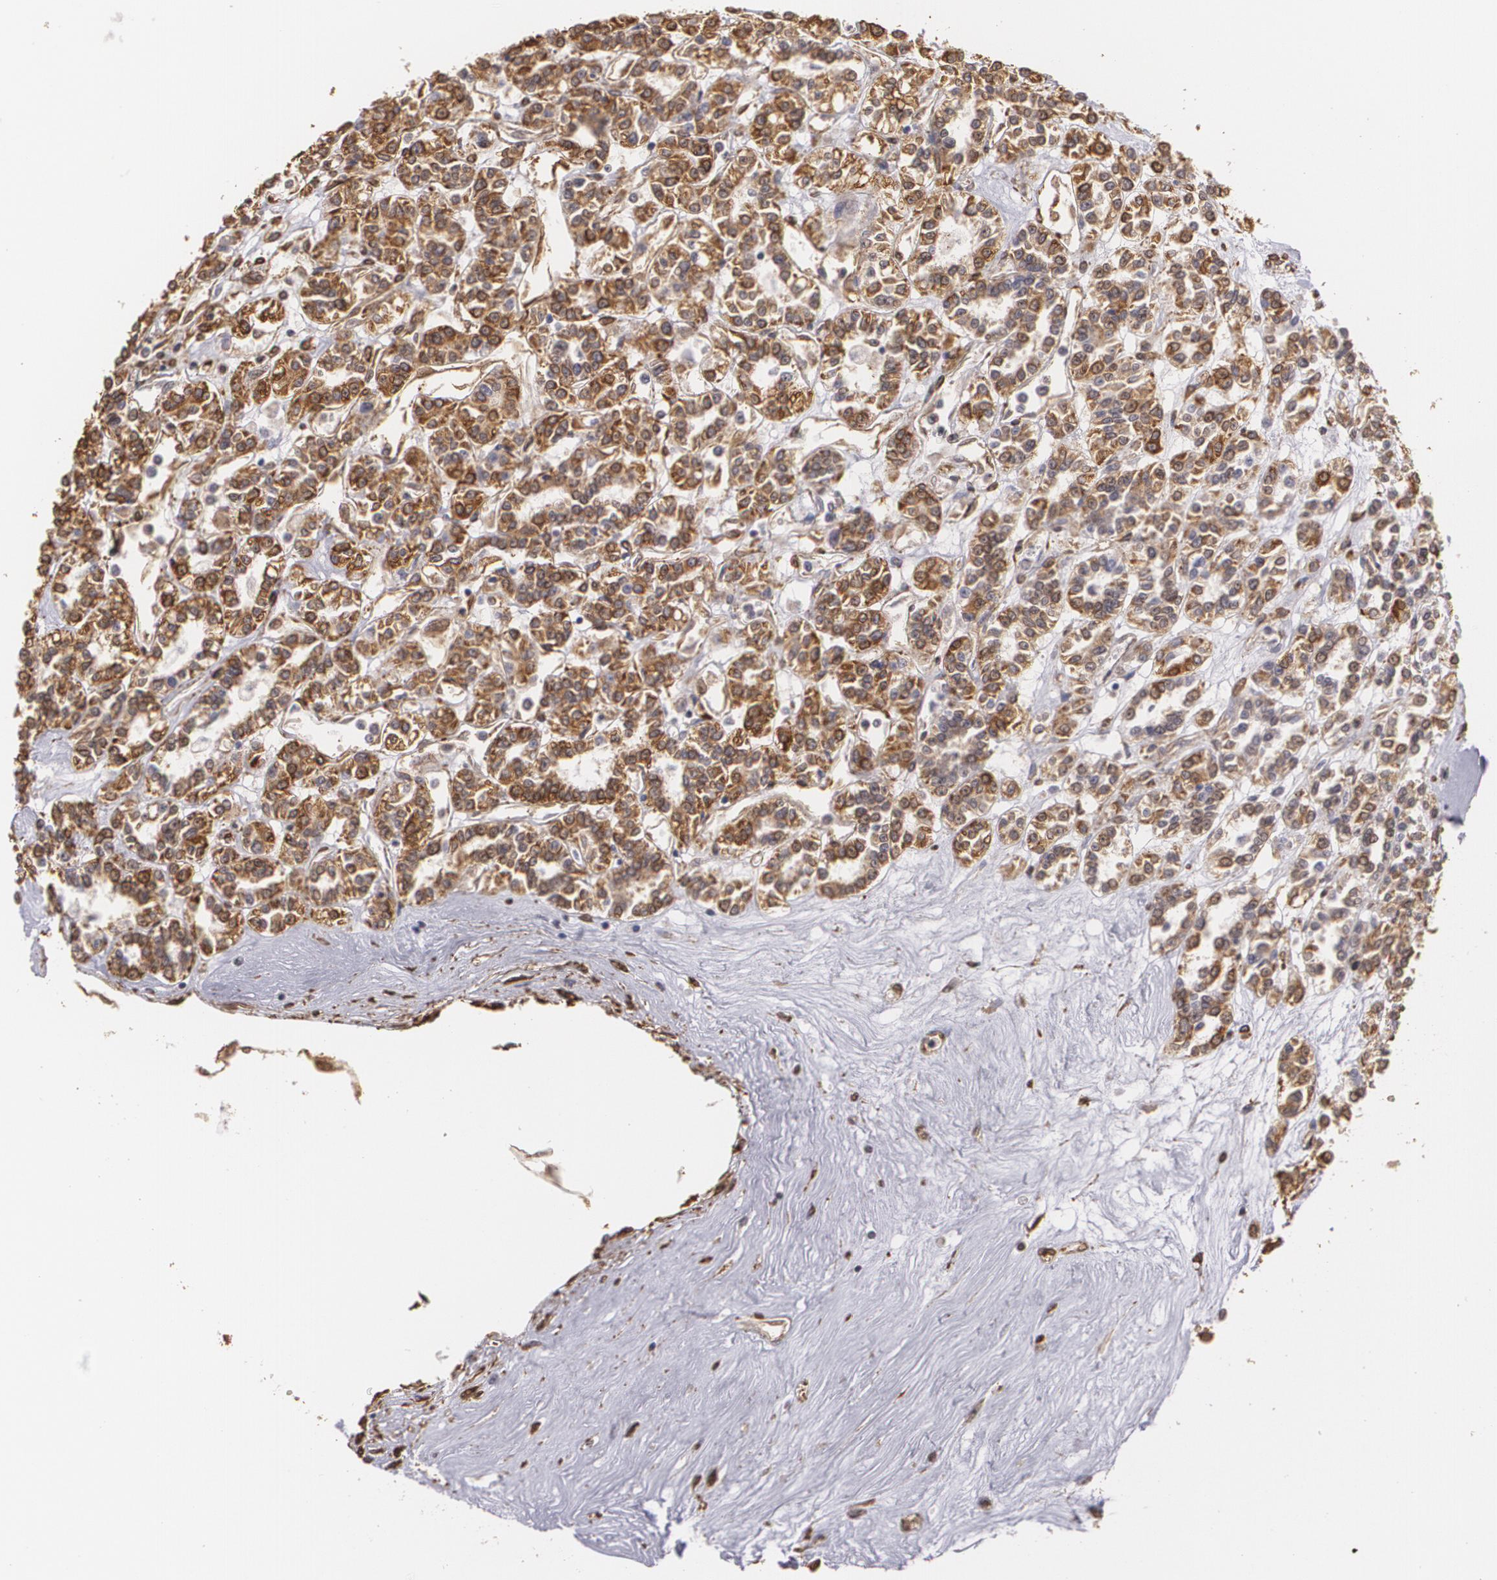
{"staining": {"intensity": "moderate", "quantity": ">75%", "location": "cytoplasmic/membranous"}, "tissue": "renal cancer", "cell_type": "Tumor cells", "image_type": "cancer", "snomed": [{"axis": "morphology", "description": "Adenocarcinoma, NOS"}, {"axis": "topography", "description": "Kidney"}], "caption": "Immunohistochemistry of renal cancer (adenocarcinoma) exhibits medium levels of moderate cytoplasmic/membranous staining in about >75% of tumor cells.", "gene": "CYB5R3", "patient": {"sex": "female", "age": 76}}